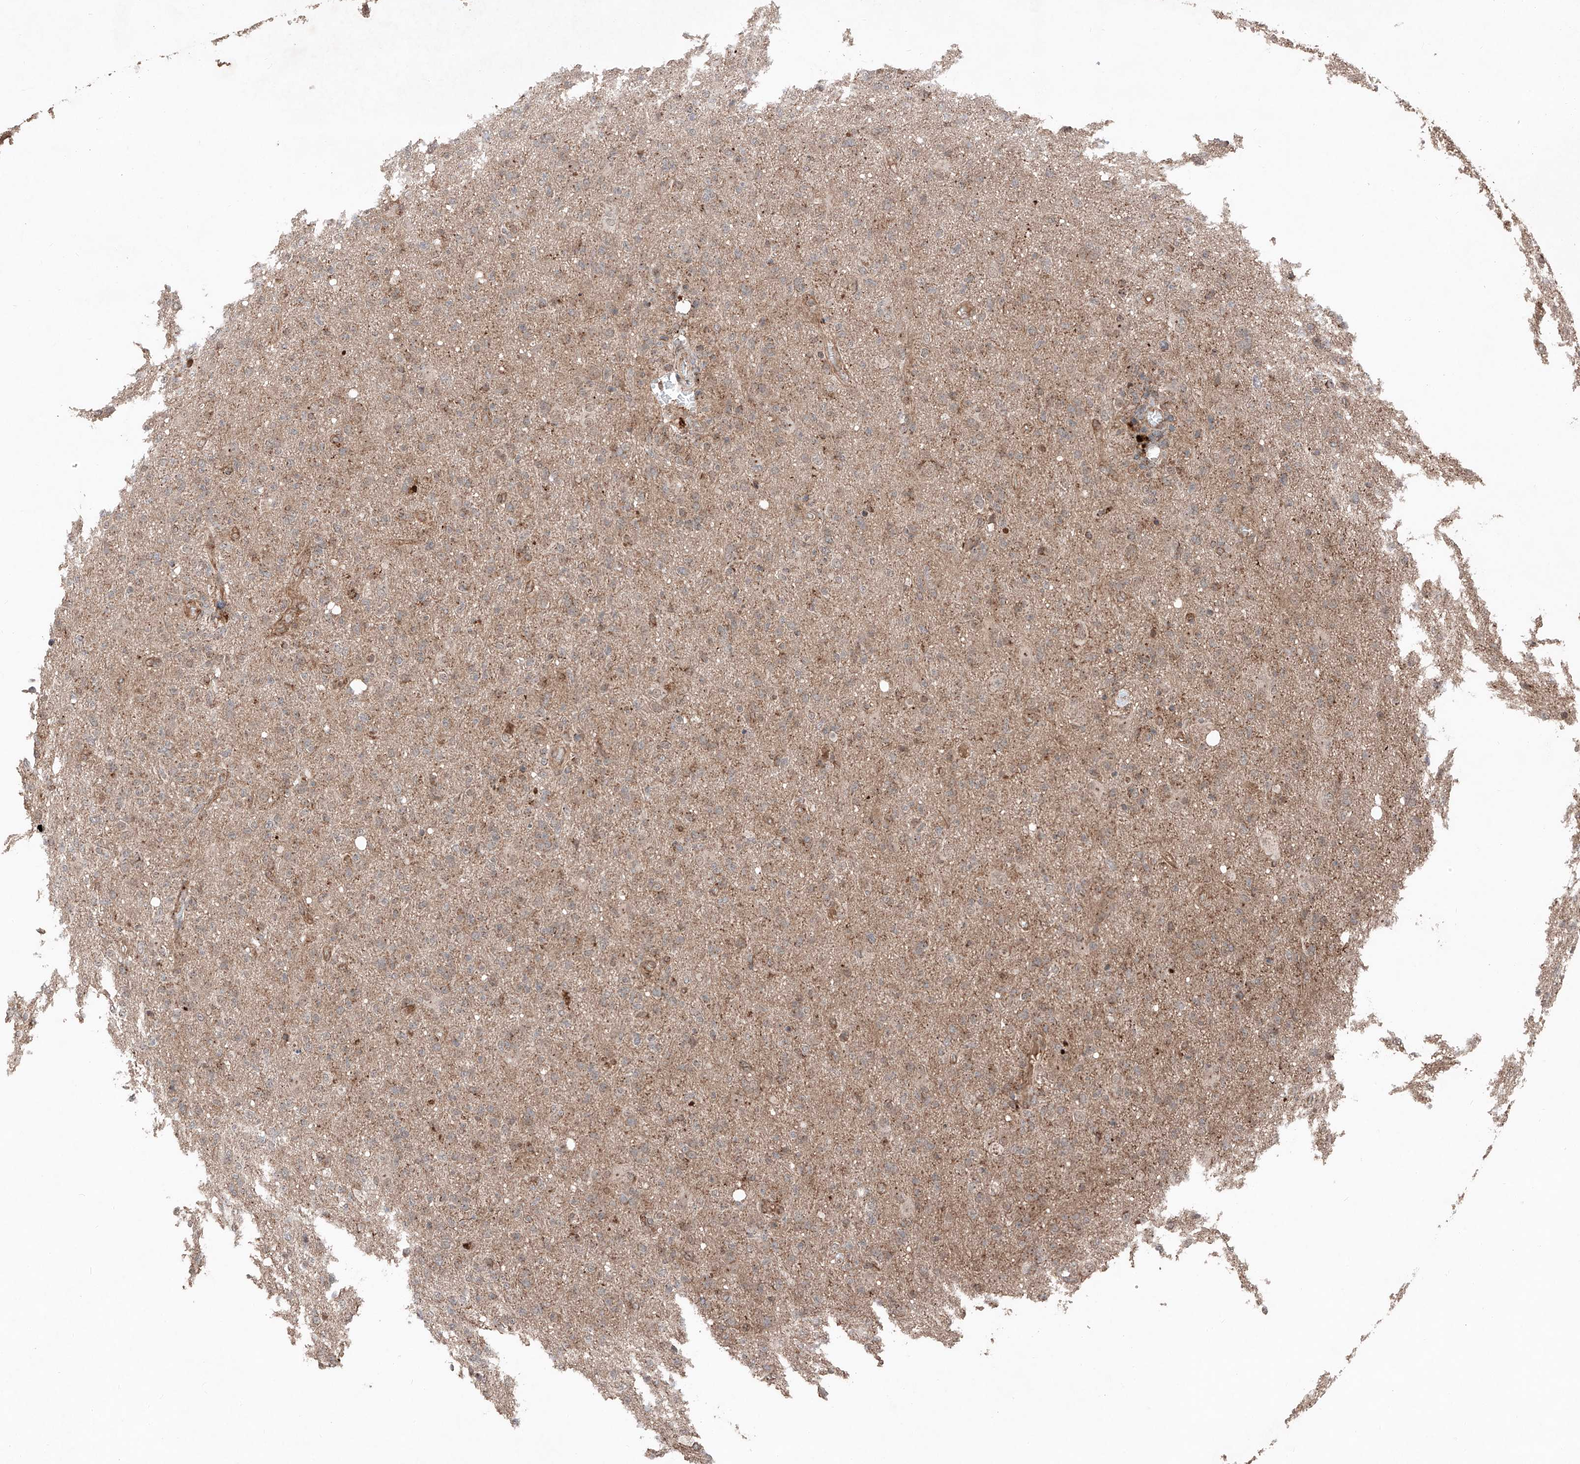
{"staining": {"intensity": "moderate", "quantity": "25%-75%", "location": "cytoplasmic/membranous"}, "tissue": "glioma", "cell_type": "Tumor cells", "image_type": "cancer", "snomed": [{"axis": "morphology", "description": "Glioma, malignant, High grade"}, {"axis": "topography", "description": "Brain"}], "caption": "Glioma stained with immunohistochemistry (IHC) displays moderate cytoplasmic/membranous staining in about 25%-75% of tumor cells. (IHC, brightfield microscopy, high magnification).", "gene": "ZSCAN29", "patient": {"sex": "female", "age": 57}}